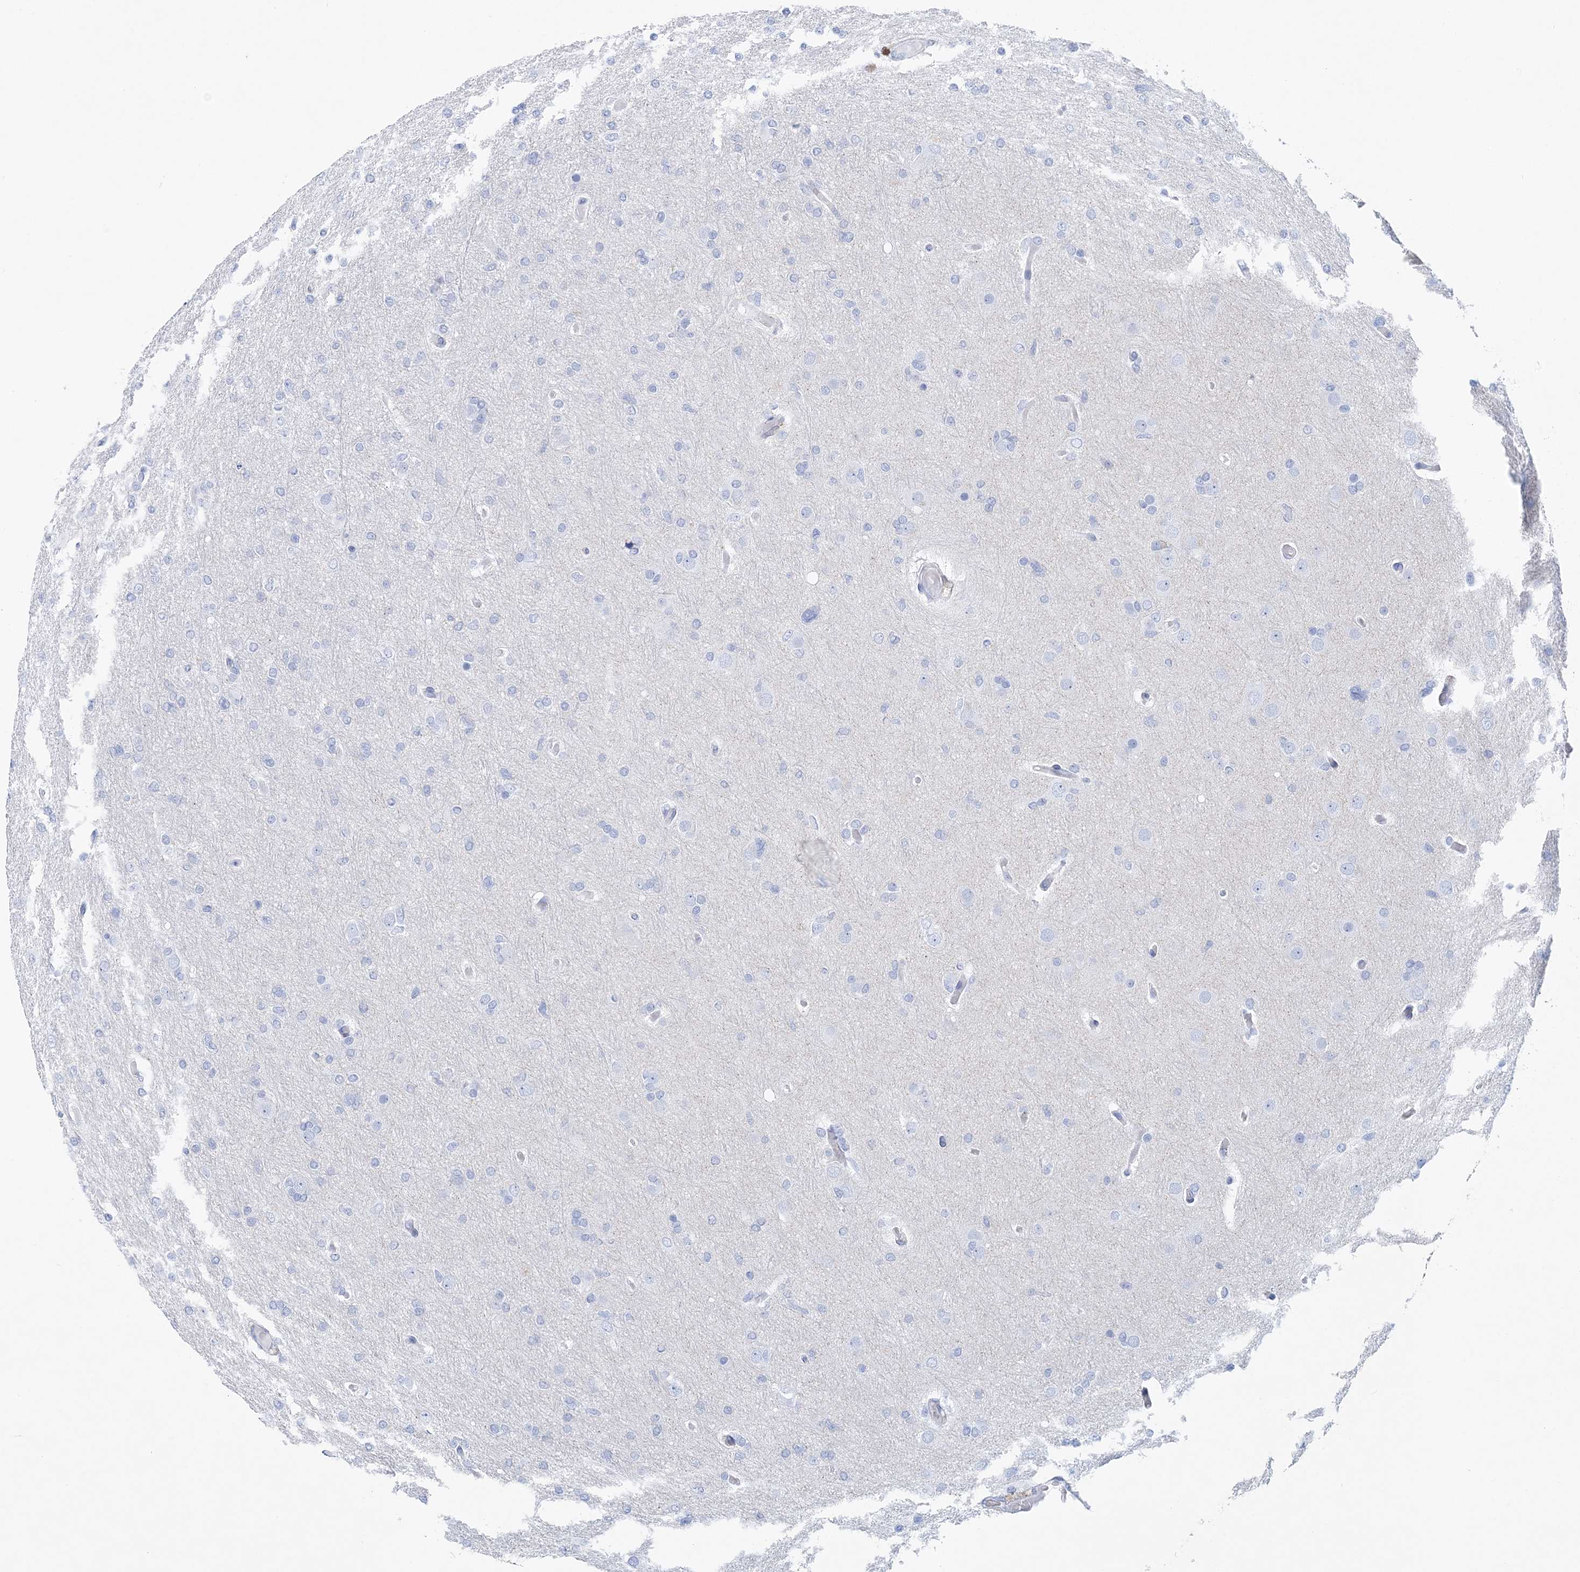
{"staining": {"intensity": "negative", "quantity": "none", "location": "none"}, "tissue": "glioma", "cell_type": "Tumor cells", "image_type": "cancer", "snomed": [{"axis": "morphology", "description": "Glioma, malignant, High grade"}, {"axis": "topography", "description": "Cerebral cortex"}], "caption": "Photomicrograph shows no protein expression in tumor cells of high-grade glioma (malignant) tissue.", "gene": "NKX6-1", "patient": {"sex": "female", "age": 36}}